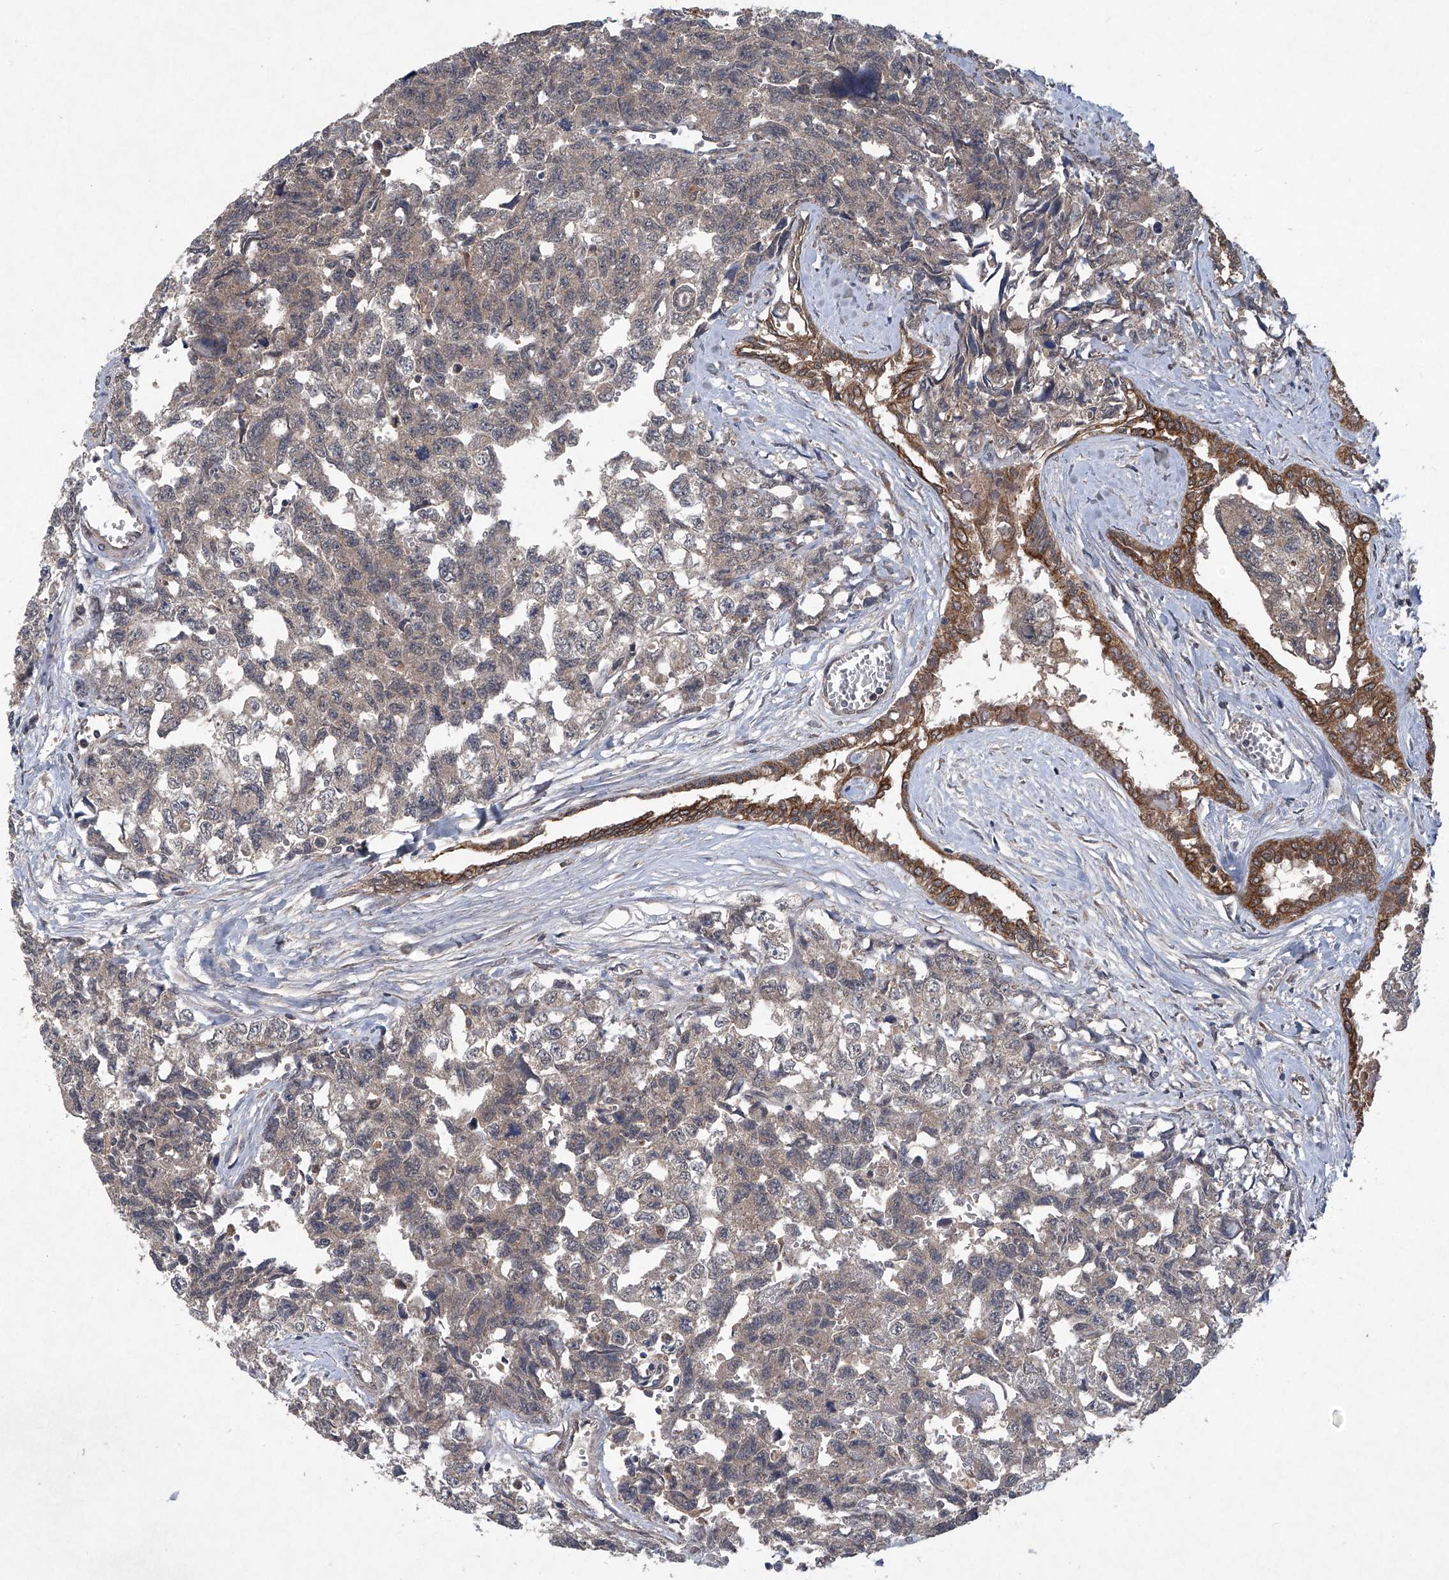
{"staining": {"intensity": "weak", "quantity": ">75%", "location": "cytoplasmic/membranous"}, "tissue": "testis cancer", "cell_type": "Tumor cells", "image_type": "cancer", "snomed": [{"axis": "morphology", "description": "Carcinoma, Embryonal, NOS"}, {"axis": "topography", "description": "Testis"}], "caption": "Immunohistochemical staining of human testis cancer (embryonal carcinoma) exhibits low levels of weak cytoplasmic/membranous positivity in approximately >75% of tumor cells. (DAB = brown stain, brightfield microscopy at high magnification).", "gene": "SUMF2", "patient": {"sex": "male", "age": 31}}